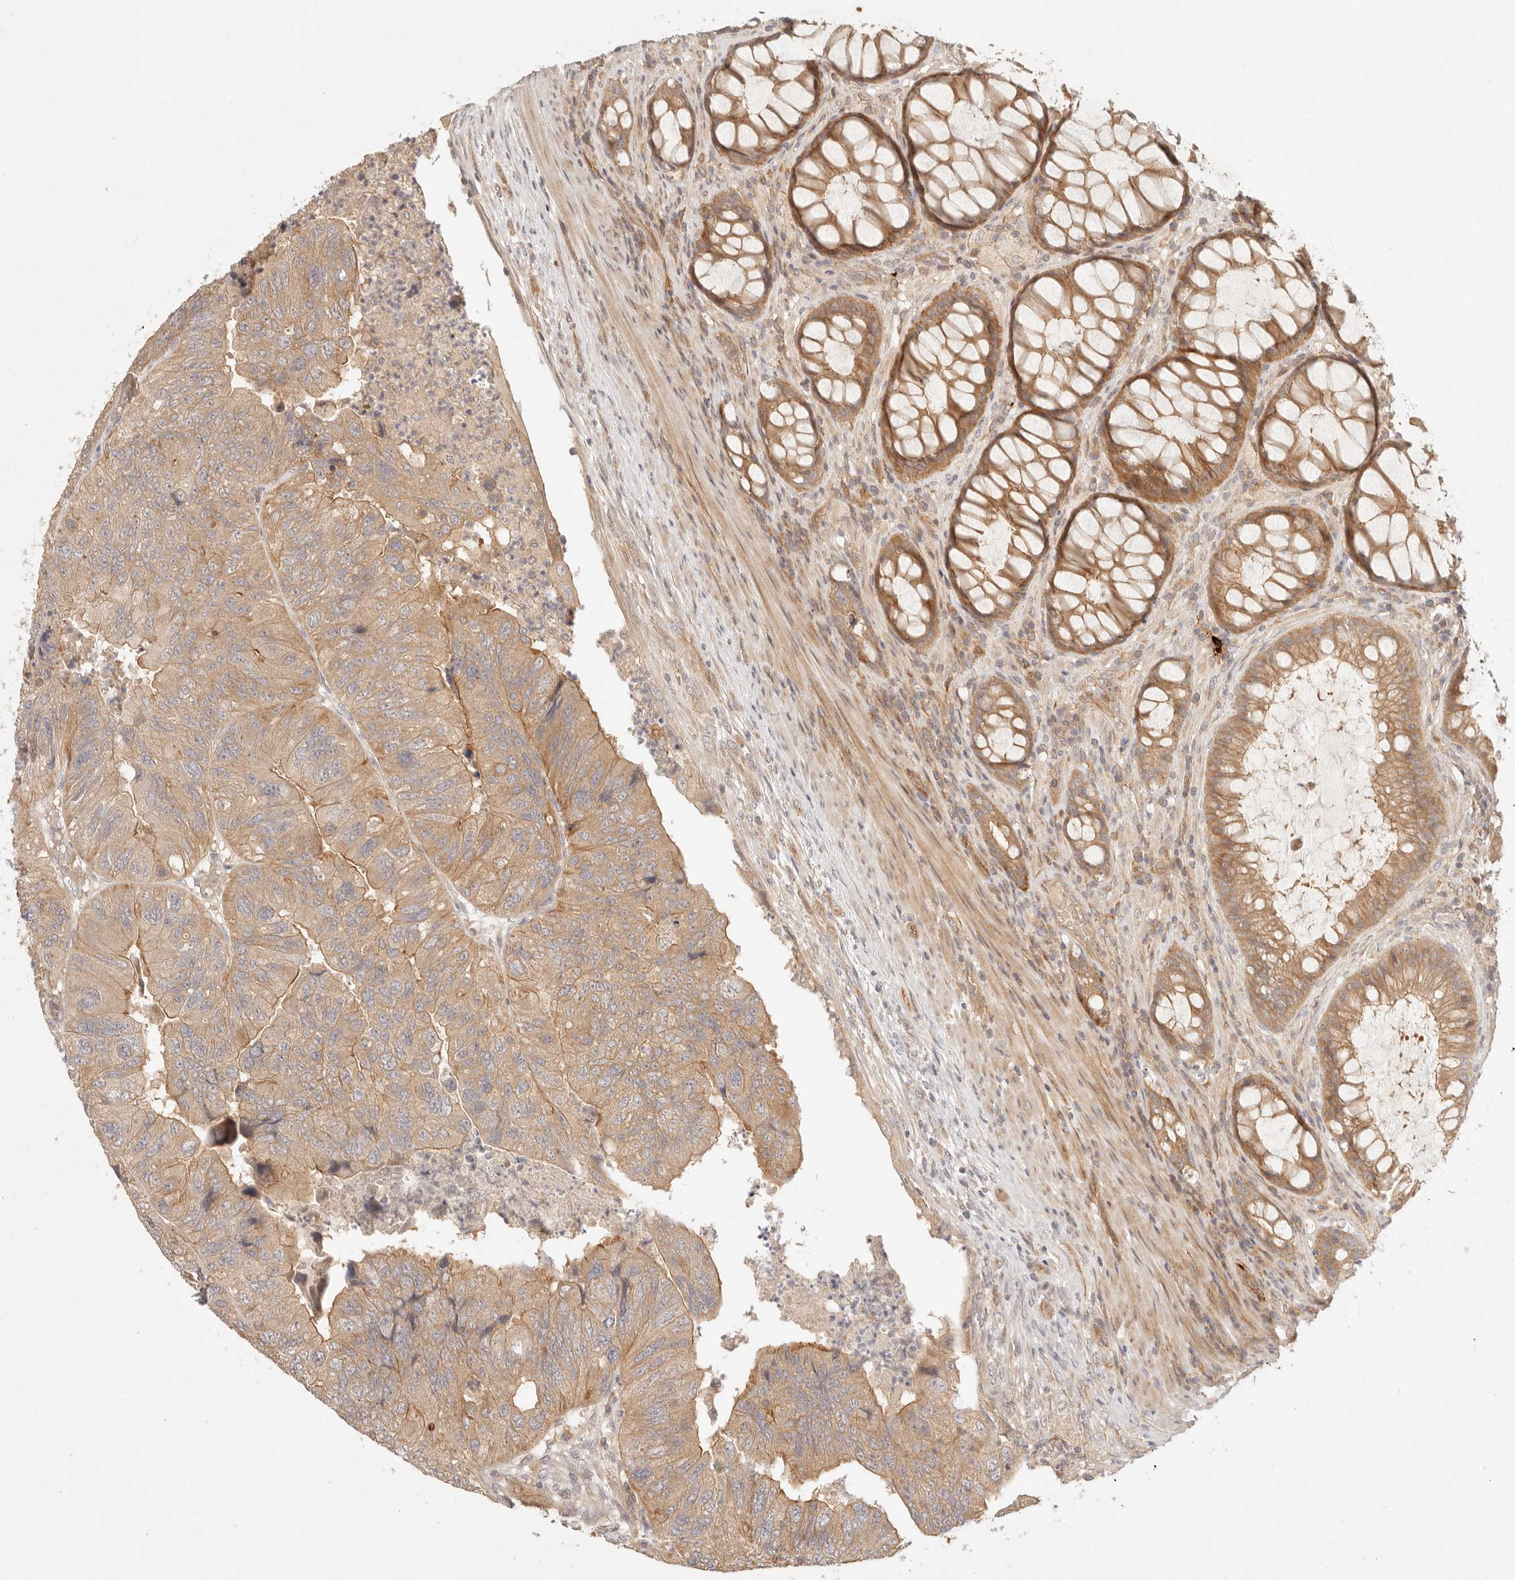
{"staining": {"intensity": "moderate", "quantity": ">75%", "location": "cytoplasmic/membranous"}, "tissue": "colorectal cancer", "cell_type": "Tumor cells", "image_type": "cancer", "snomed": [{"axis": "morphology", "description": "Adenocarcinoma, NOS"}, {"axis": "topography", "description": "Rectum"}], "caption": "Human colorectal cancer (adenocarcinoma) stained with a brown dye exhibits moderate cytoplasmic/membranous positive positivity in about >75% of tumor cells.", "gene": "PPP1R3B", "patient": {"sex": "male", "age": 63}}